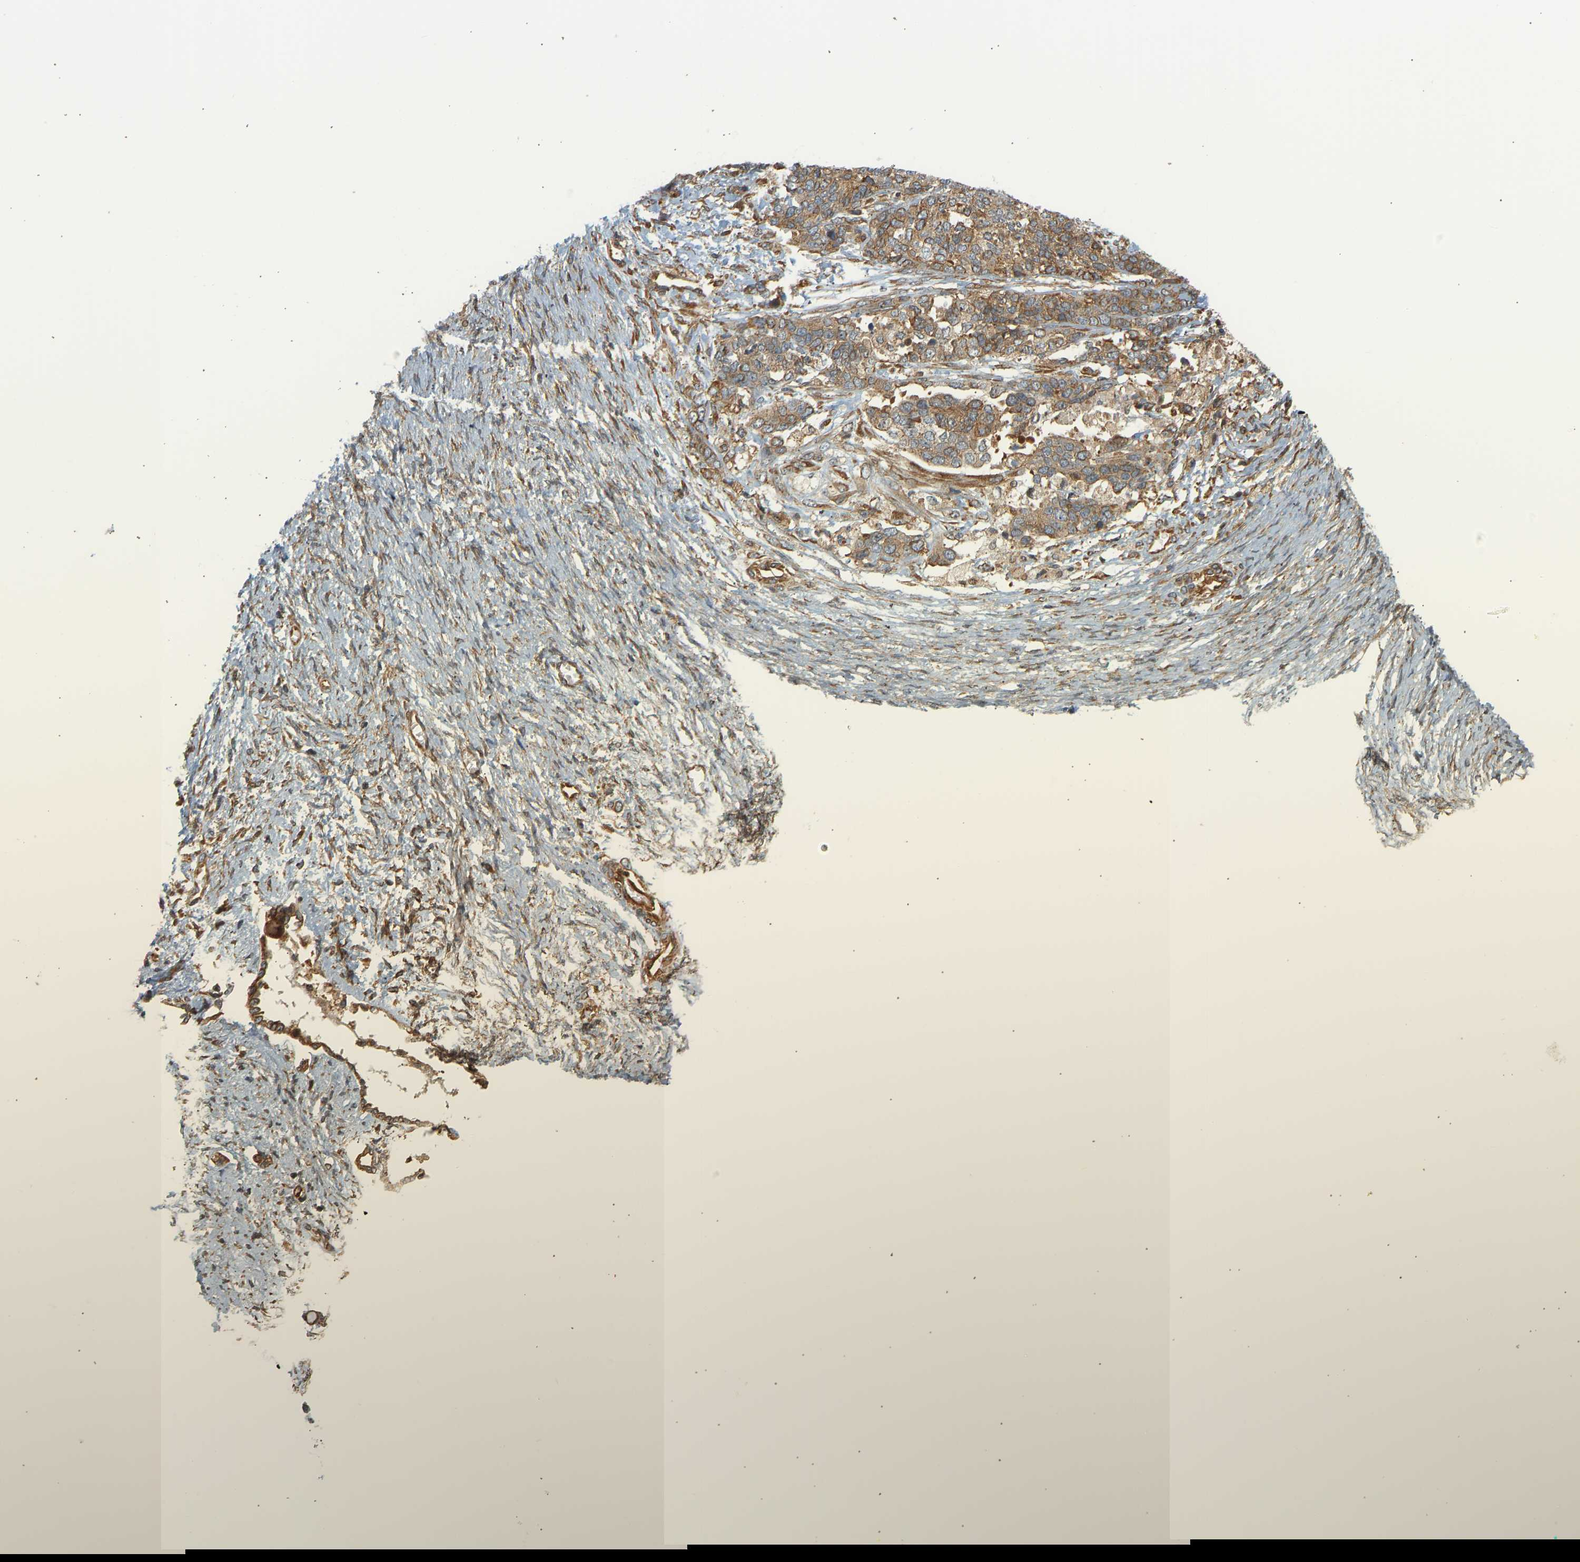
{"staining": {"intensity": "moderate", "quantity": ">75%", "location": "cytoplasmic/membranous"}, "tissue": "ovarian cancer", "cell_type": "Tumor cells", "image_type": "cancer", "snomed": [{"axis": "morphology", "description": "Cystadenocarcinoma, serous, NOS"}, {"axis": "topography", "description": "Ovary"}], "caption": "High-magnification brightfield microscopy of ovarian cancer stained with DAB (brown) and counterstained with hematoxylin (blue). tumor cells exhibit moderate cytoplasmic/membranous staining is appreciated in about>75% of cells.", "gene": "CEP57", "patient": {"sex": "female", "age": 44}}